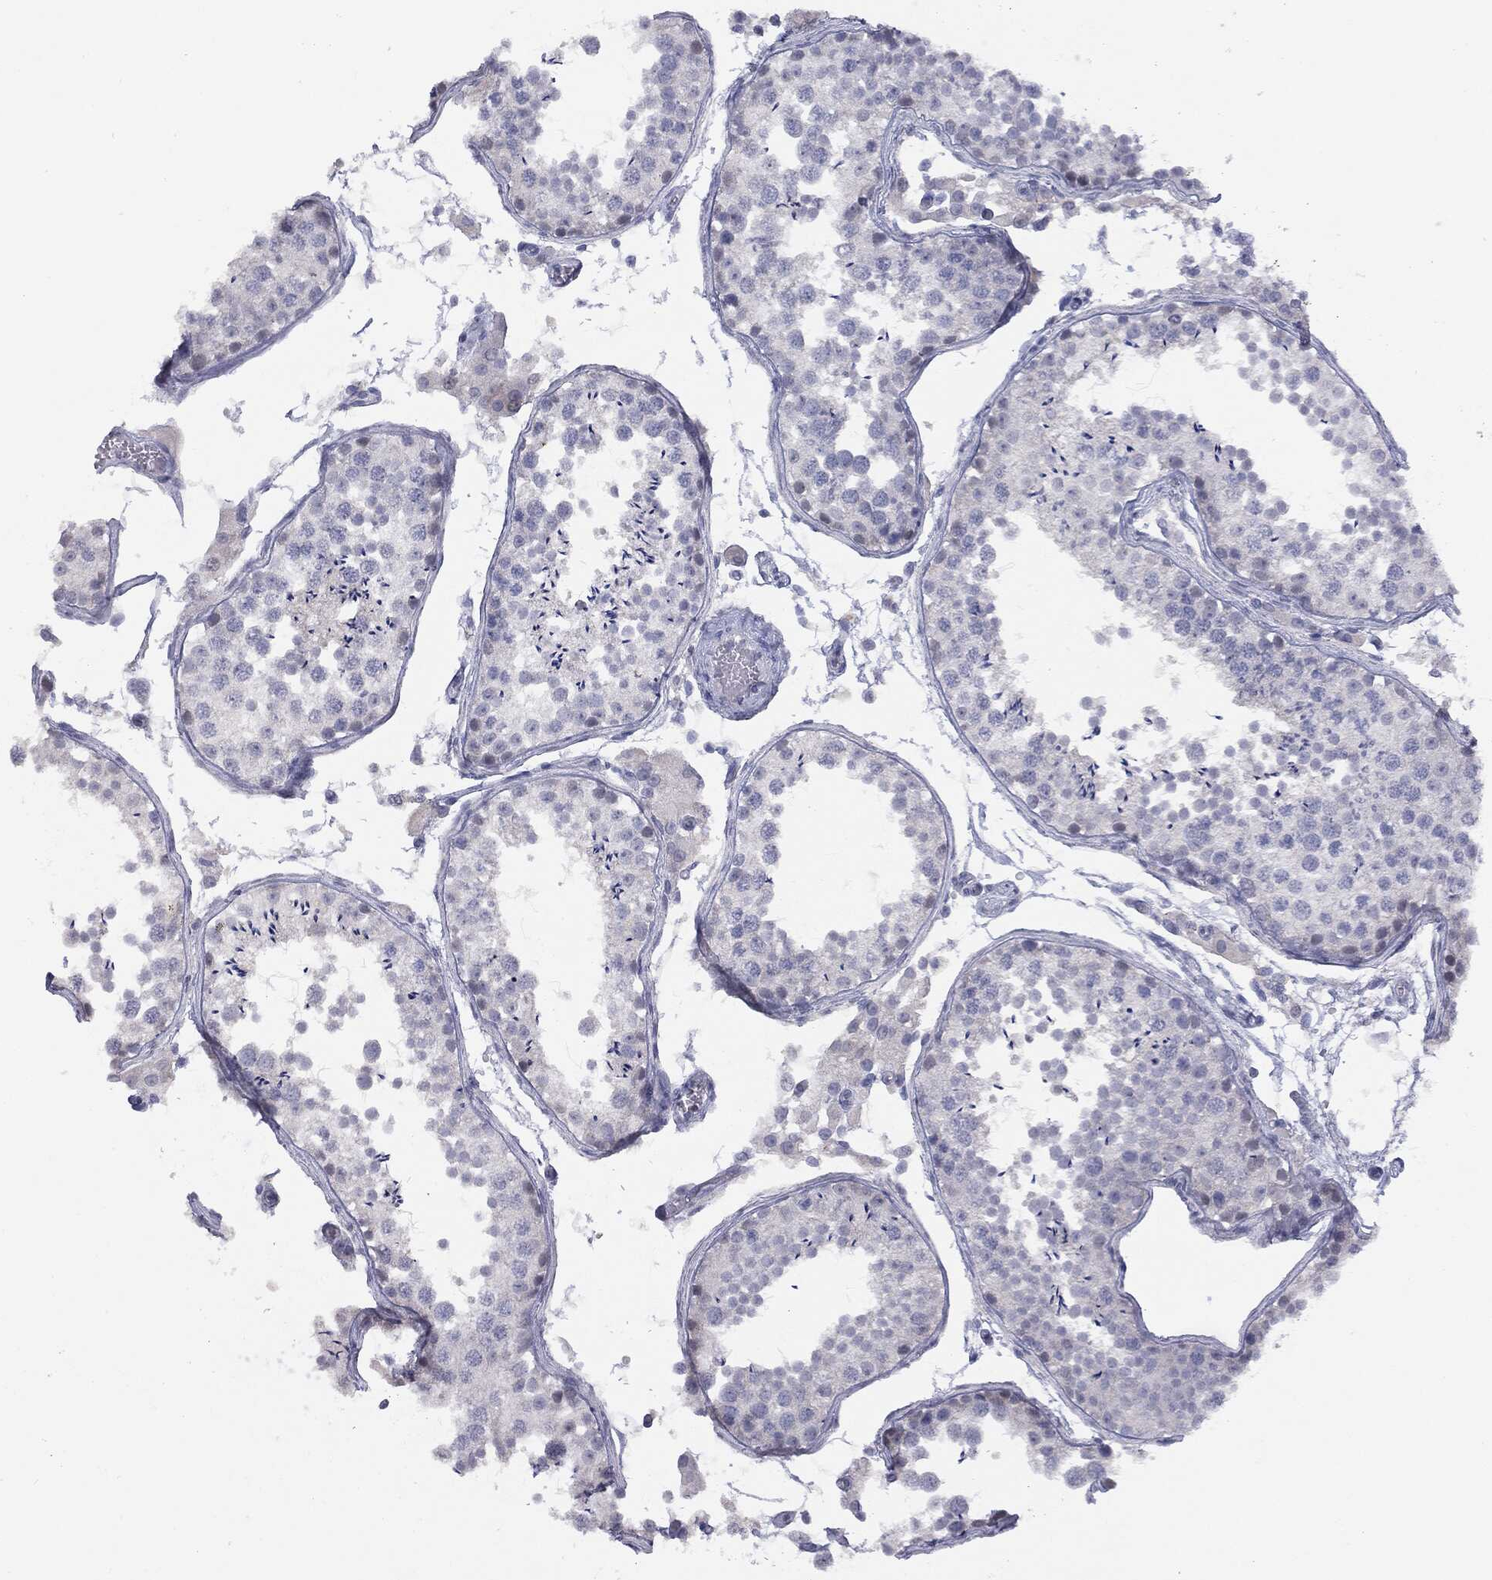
{"staining": {"intensity": "negative", "quantity": "none", "location": "none"}, "tissue": "testis", "cell_type": "Cells in seminiferous ducts", "image_type": "normal", "snomed": [{"axis": "morphology", "description": "Normal tissue, NOS"}, {"axis": "topography", "description": "Testis"}], "caption": "There is no significant staining in cells in seminiferous ducts of testis. (DAB (3,3'-diaminobenzidine) IHC visualized using brightfield microscopy, high magnification).", "gene": "MUC1", "patient": {"sex": "male", "age": 29}}